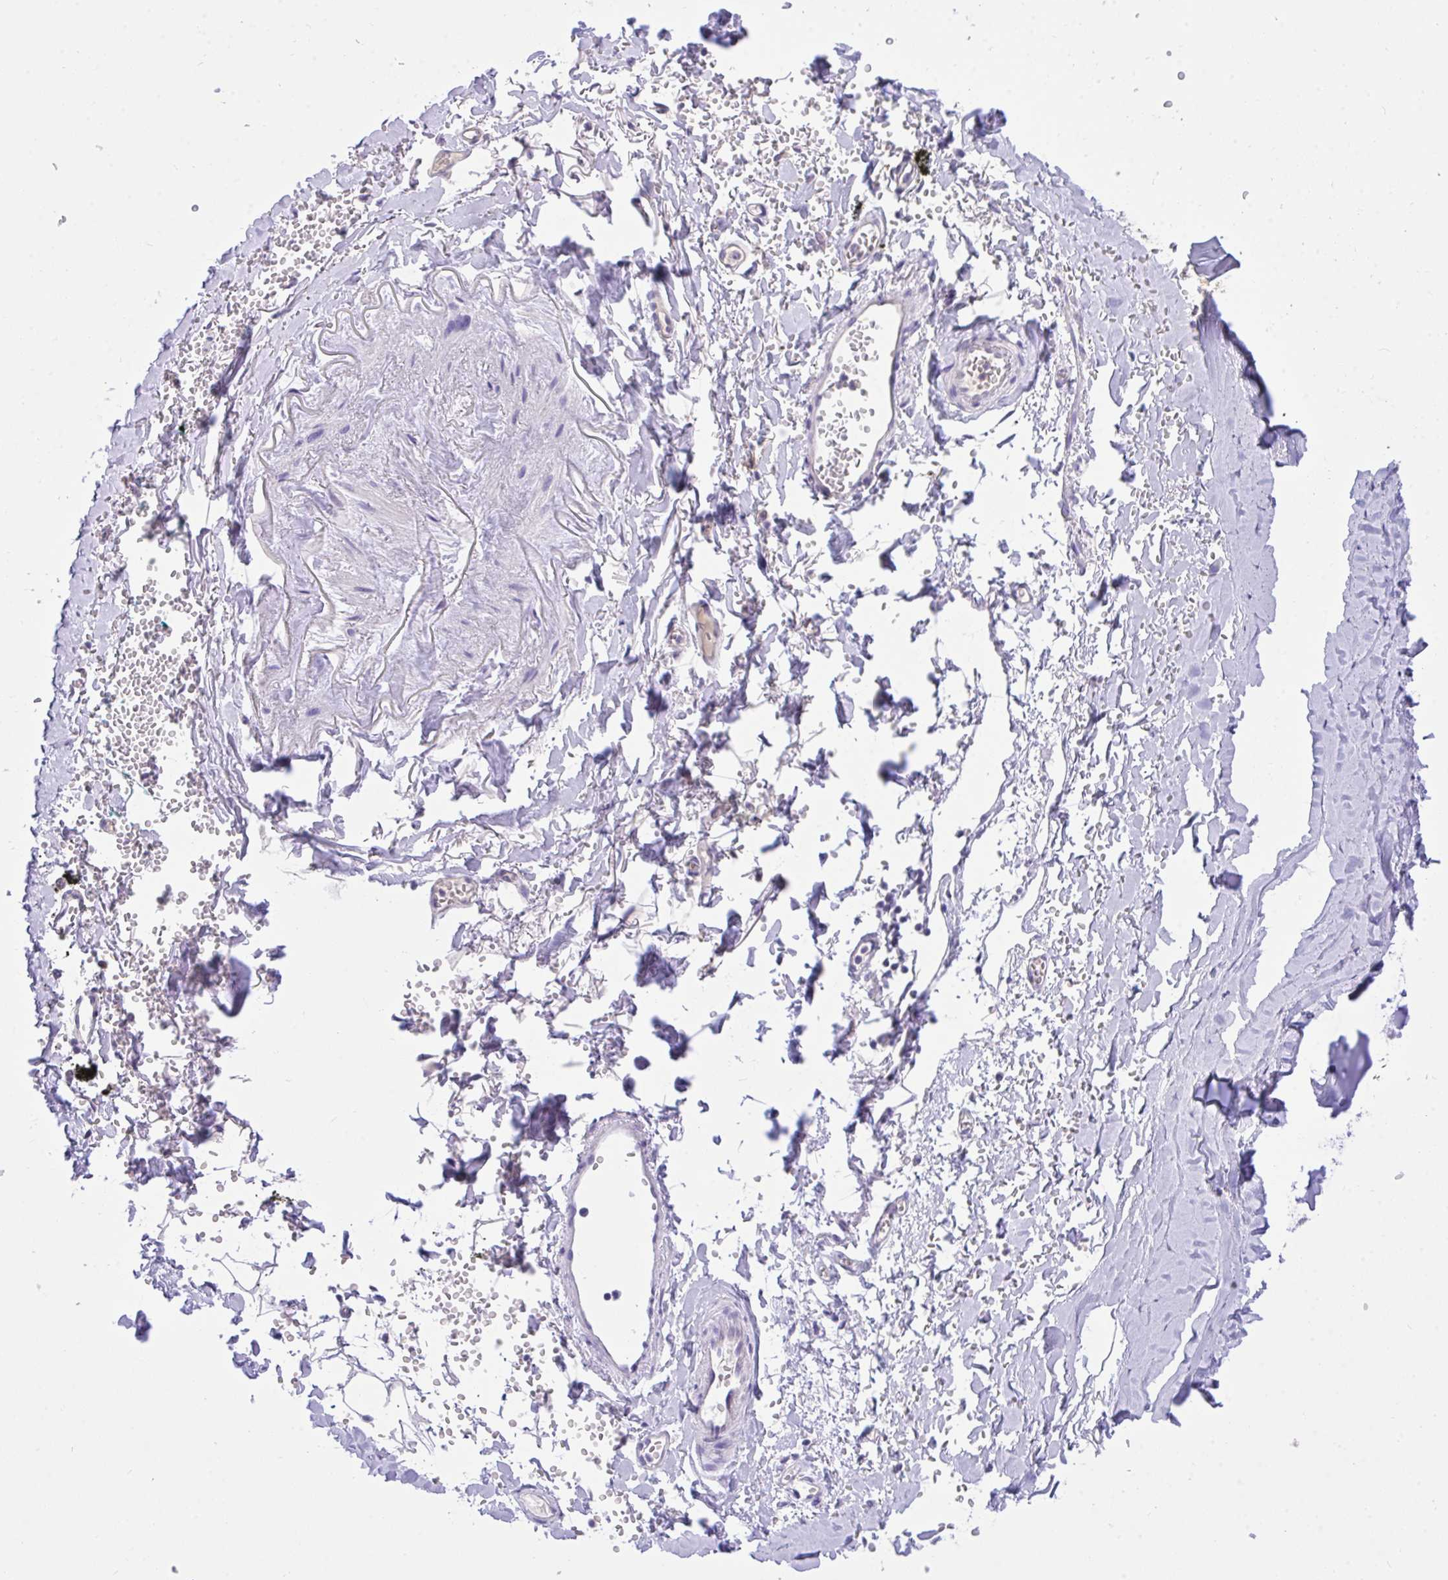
{"staining": {"intensity": "negative", "quantity": "none", "location": "none"}, "tissue": "adipose tissue", "cell_type": "Adipocytes", "image_type": "normal", "snomed": [{"axis": "morphology", "description": "Normal tissue, NOS"}, {"axis": "topography", "description": "Cartilage tissue"}, {"axis": "topography", "description": "Bronchus"}, {"axis": "topography", "description": "Peripheral nerve tissue"}], "caption": "Immunohistochemical staining of normal adipose tissue exhibits no significant expression in adipocytes.", "gene": "TLN2", "patient": {"sex": "female", "age": 59}}